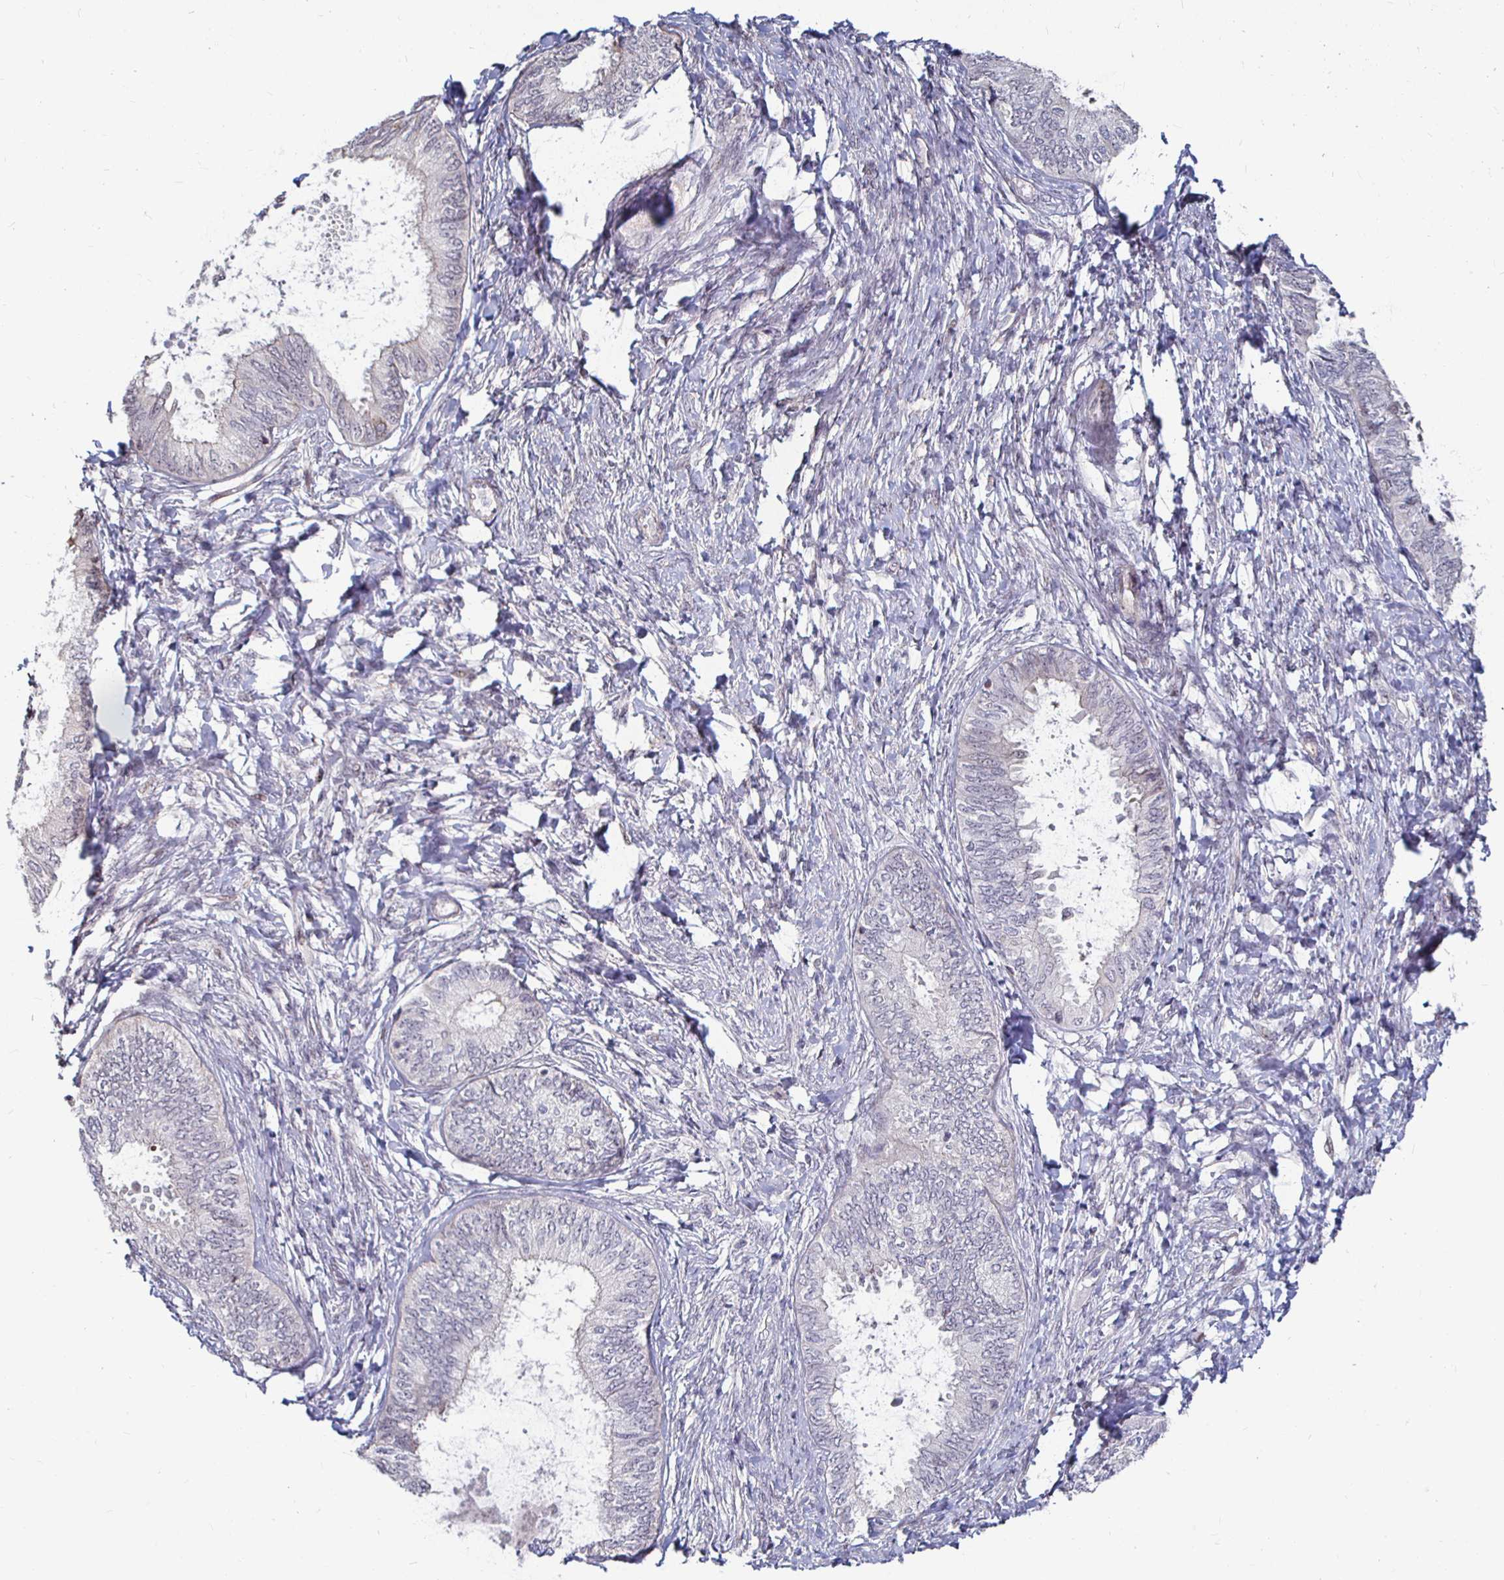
{"staining": {"intensity": "negative", "quantity": "none", "location": "none"}, "tissue": "ovarian cancer", "cell_type": "Tumor cells", "image_type": "cancer", "snomed": [{"axis": "morphology", "description": "Carcinoma, endometroid"}, {"axis": "topography", "description": "Ovary"}], "caption": "Tumor cells show no significant protein expression in endometroid carcinoma (ovarian).", "gene": "CAPN11", "patient": {"sex": "female", "age": 70}}